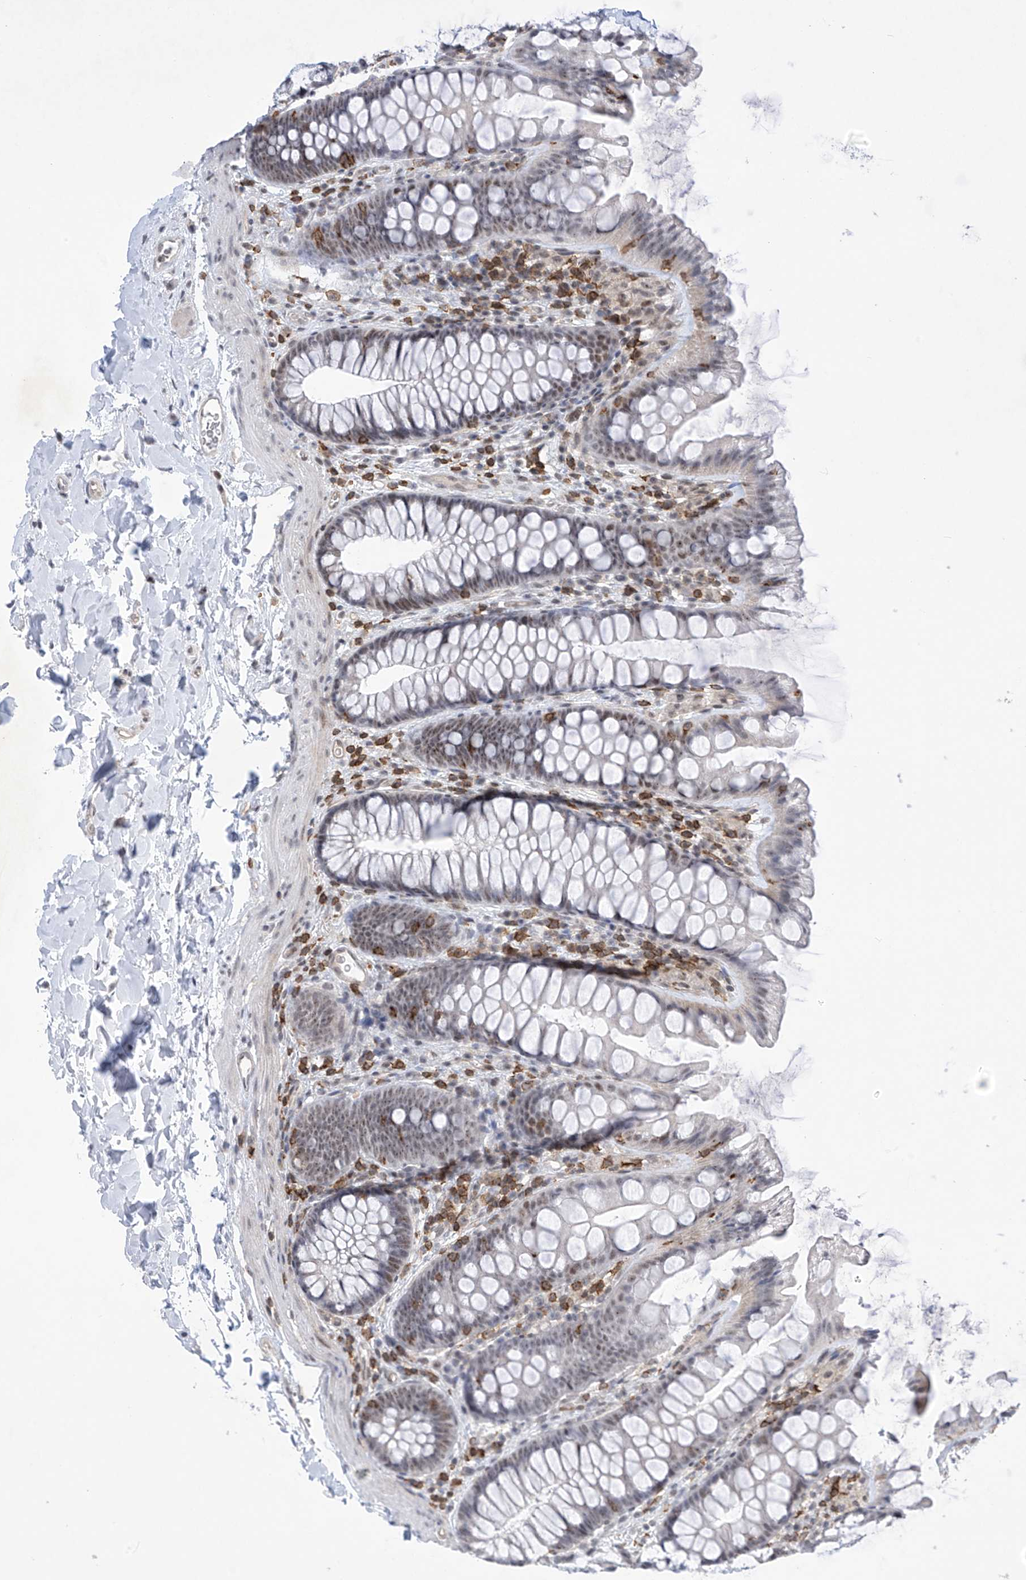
{"staining": {"intensity": "moderate", "quantity": ">75%", "location": "nuclear"}, "tissue": "colon", "cell_type": "Endothelial cells", "image_type": "normal", "snomed": [{"axis": "morphology", "description": "Normal tissue, NOS"}, {"axis": "topography", "description": "Colon"}], "caption": "Immunohistochemical staining of benign colon exhibits >75% levels of moderate nuclear protein expression in approximately >75% of endothelial cells. (Brightfield microscopy of DAB IHC at high magnification).", "gene": "MSL3", "patient": {"sex": "female", "age": 62}}